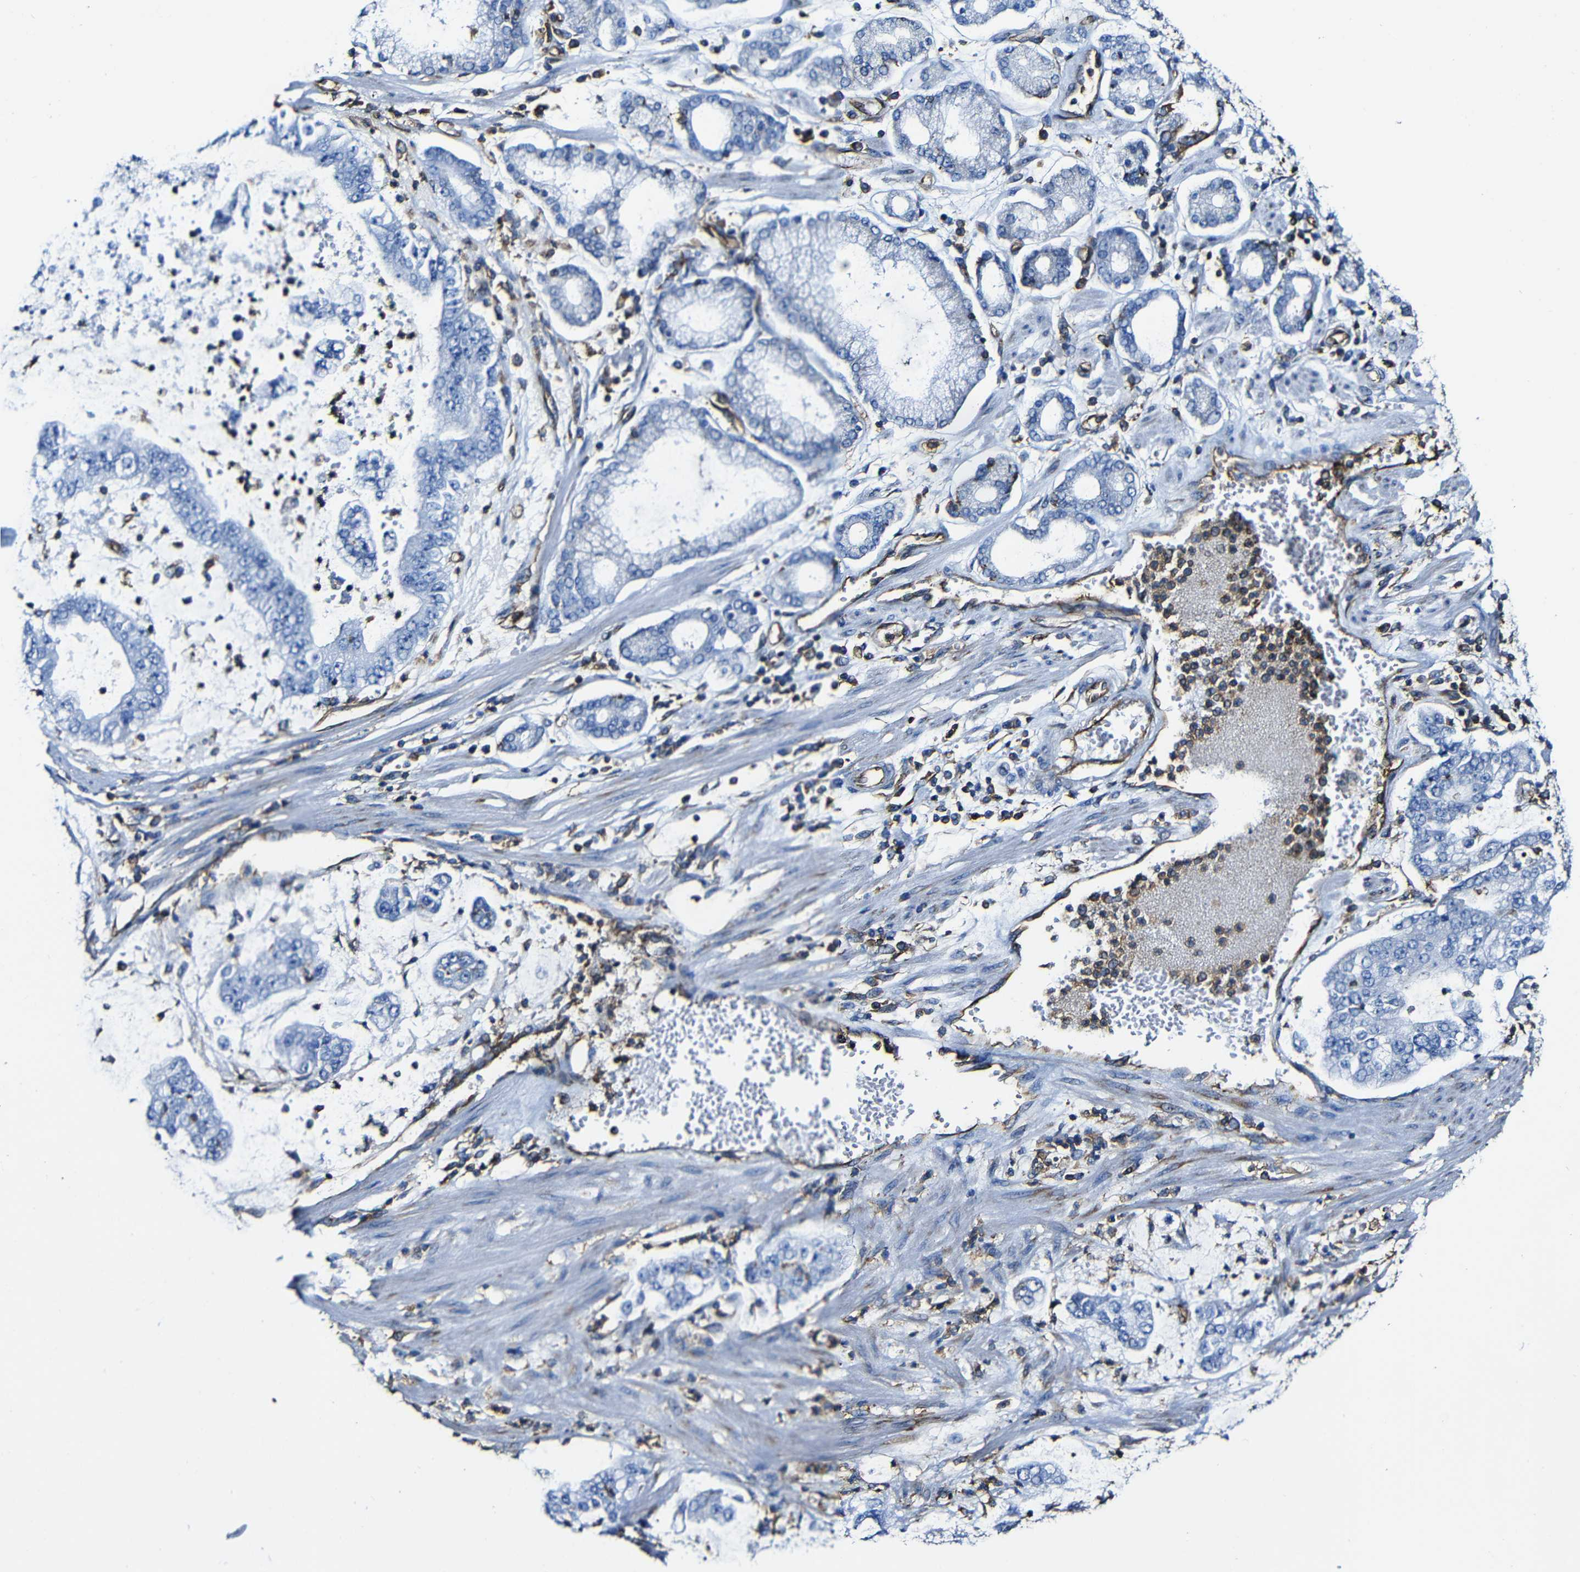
{"staining": {"intensity": "negative", "quantity": "none", "location": "none"}, "tissue": "stomach cancer", "cell_type": "Tumor cells", "image_type": "cancer", "snomed": [{"axis": "morphology", "description": "Adenocarcinoma, NOS"}, {"axis": "topography", "description": "Stomach"}], "caption": "A high-resolution histopathology image shows immunohistochemistry staining of adenocarcinoma (stomach), which reveals no significant staining in tumor cells.", "gene": "MSN", "patient": {"sex": "male", "age": 76}}